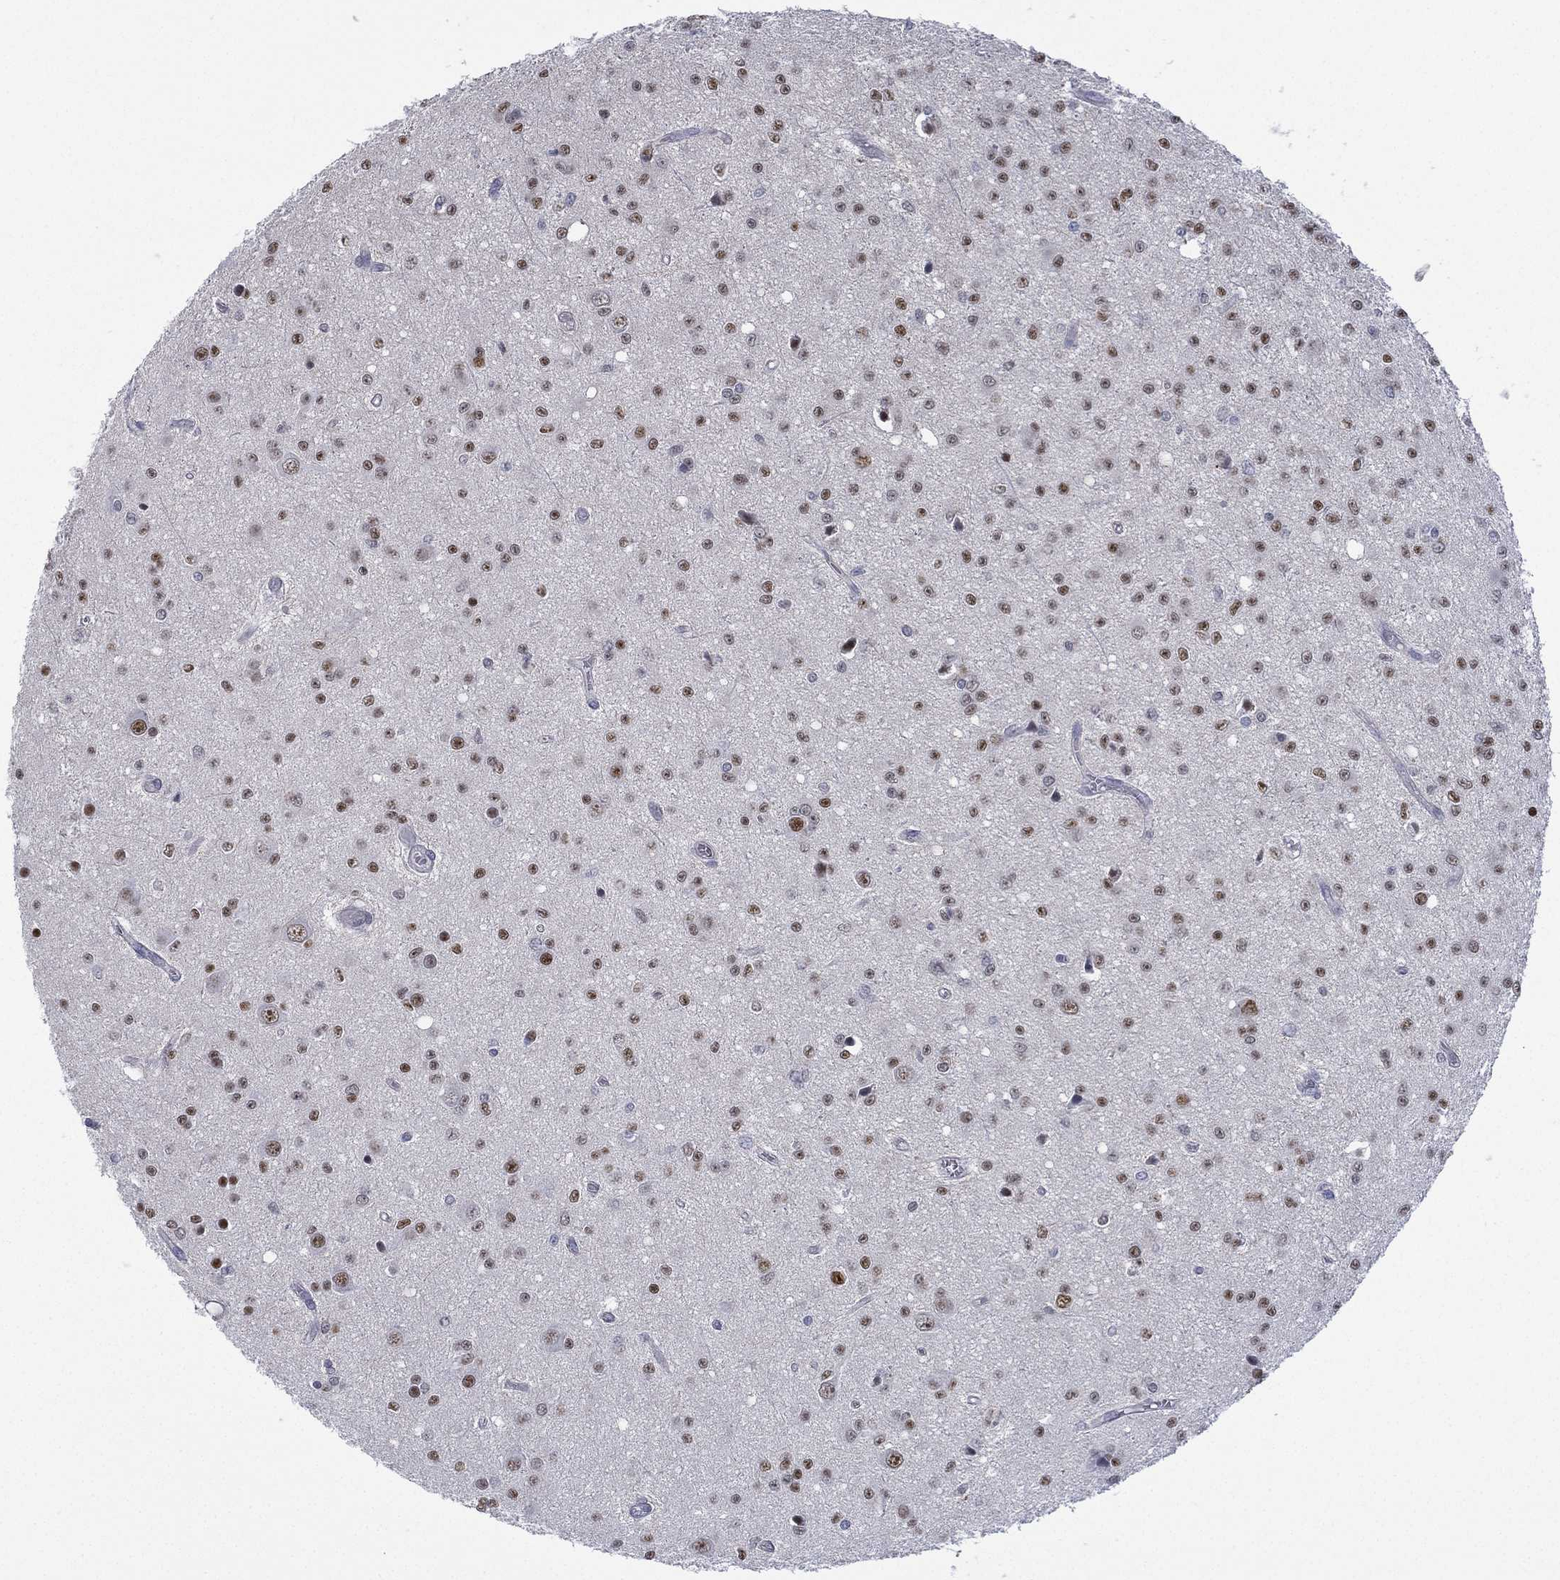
{"staining": {"intensity": "strong", "quantity": "25%-75%", "location": "nuclear"}, "tissue": "glioma", "cell_type": "Tumor cells", "image_type": "cancer", "snomed": [{"axis": "morphology", "description": "Glioma, malignant, Low grade"}, {"axis": "topography", "description": "Brain"}], "caption": "Immunohistochemical staining of human glioma displays strong nuclear protein staining in approximately 25%-75% of tumor cells.", "gene": "ZNF711", "patient": {"sex": "female", "age": 45}}